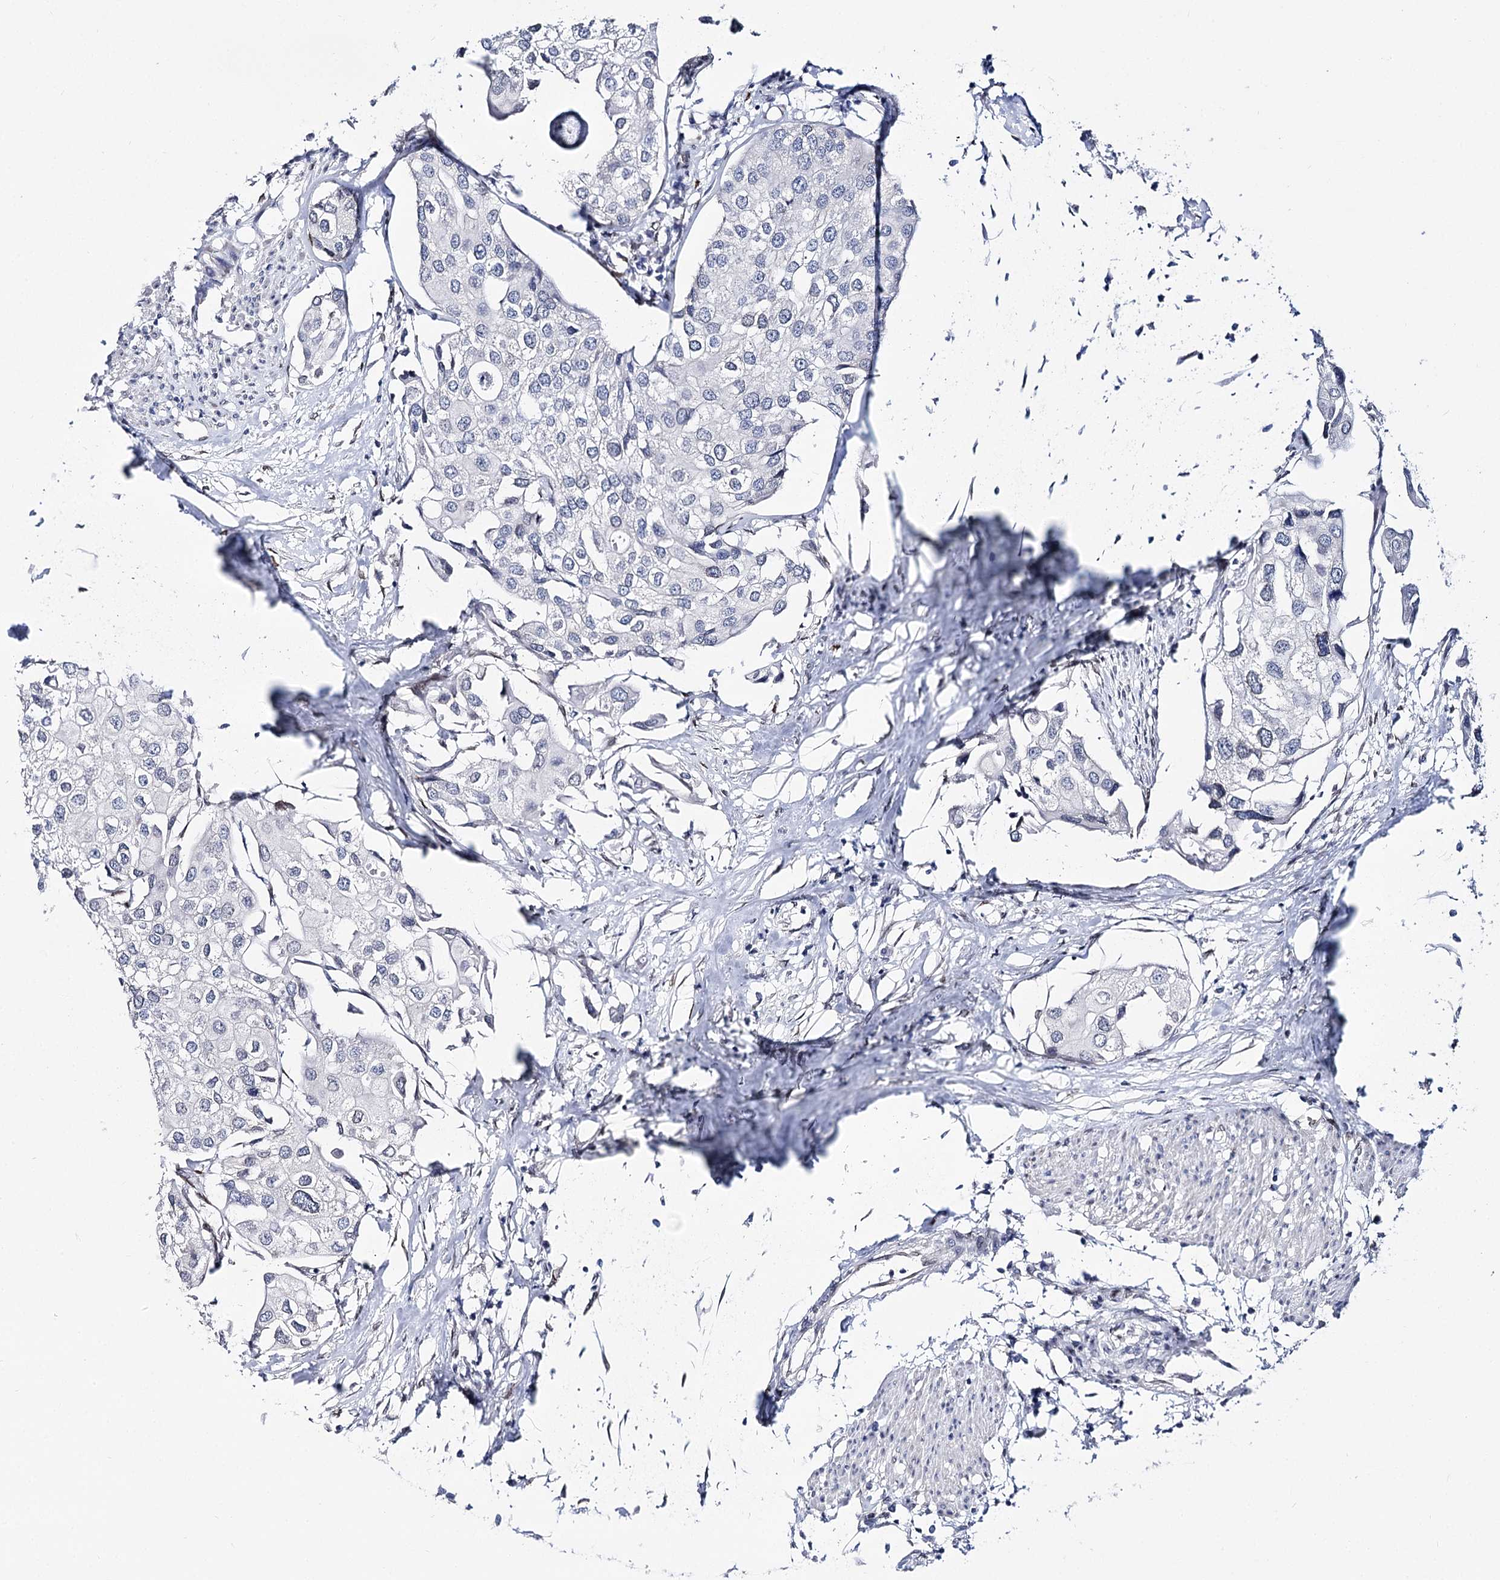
{"staining": {"intensity": "negative", "quantity": "none", "location": "none"}, "tissue": "urothelial cancer", "cell_type": "Tumor cells", "image_type": "cancer", "snomed": [{"axis": "morphology", "description": "Urothelial carcinoma, High grade"}, {"axis": "topography", "description": "Urinary bladder"}], "caption": "Image shows no significant protein positivity in tumor cells of urothelial cancer.", "gene": "TMEM201", "patient": {"sex": "male", "age": 64}}